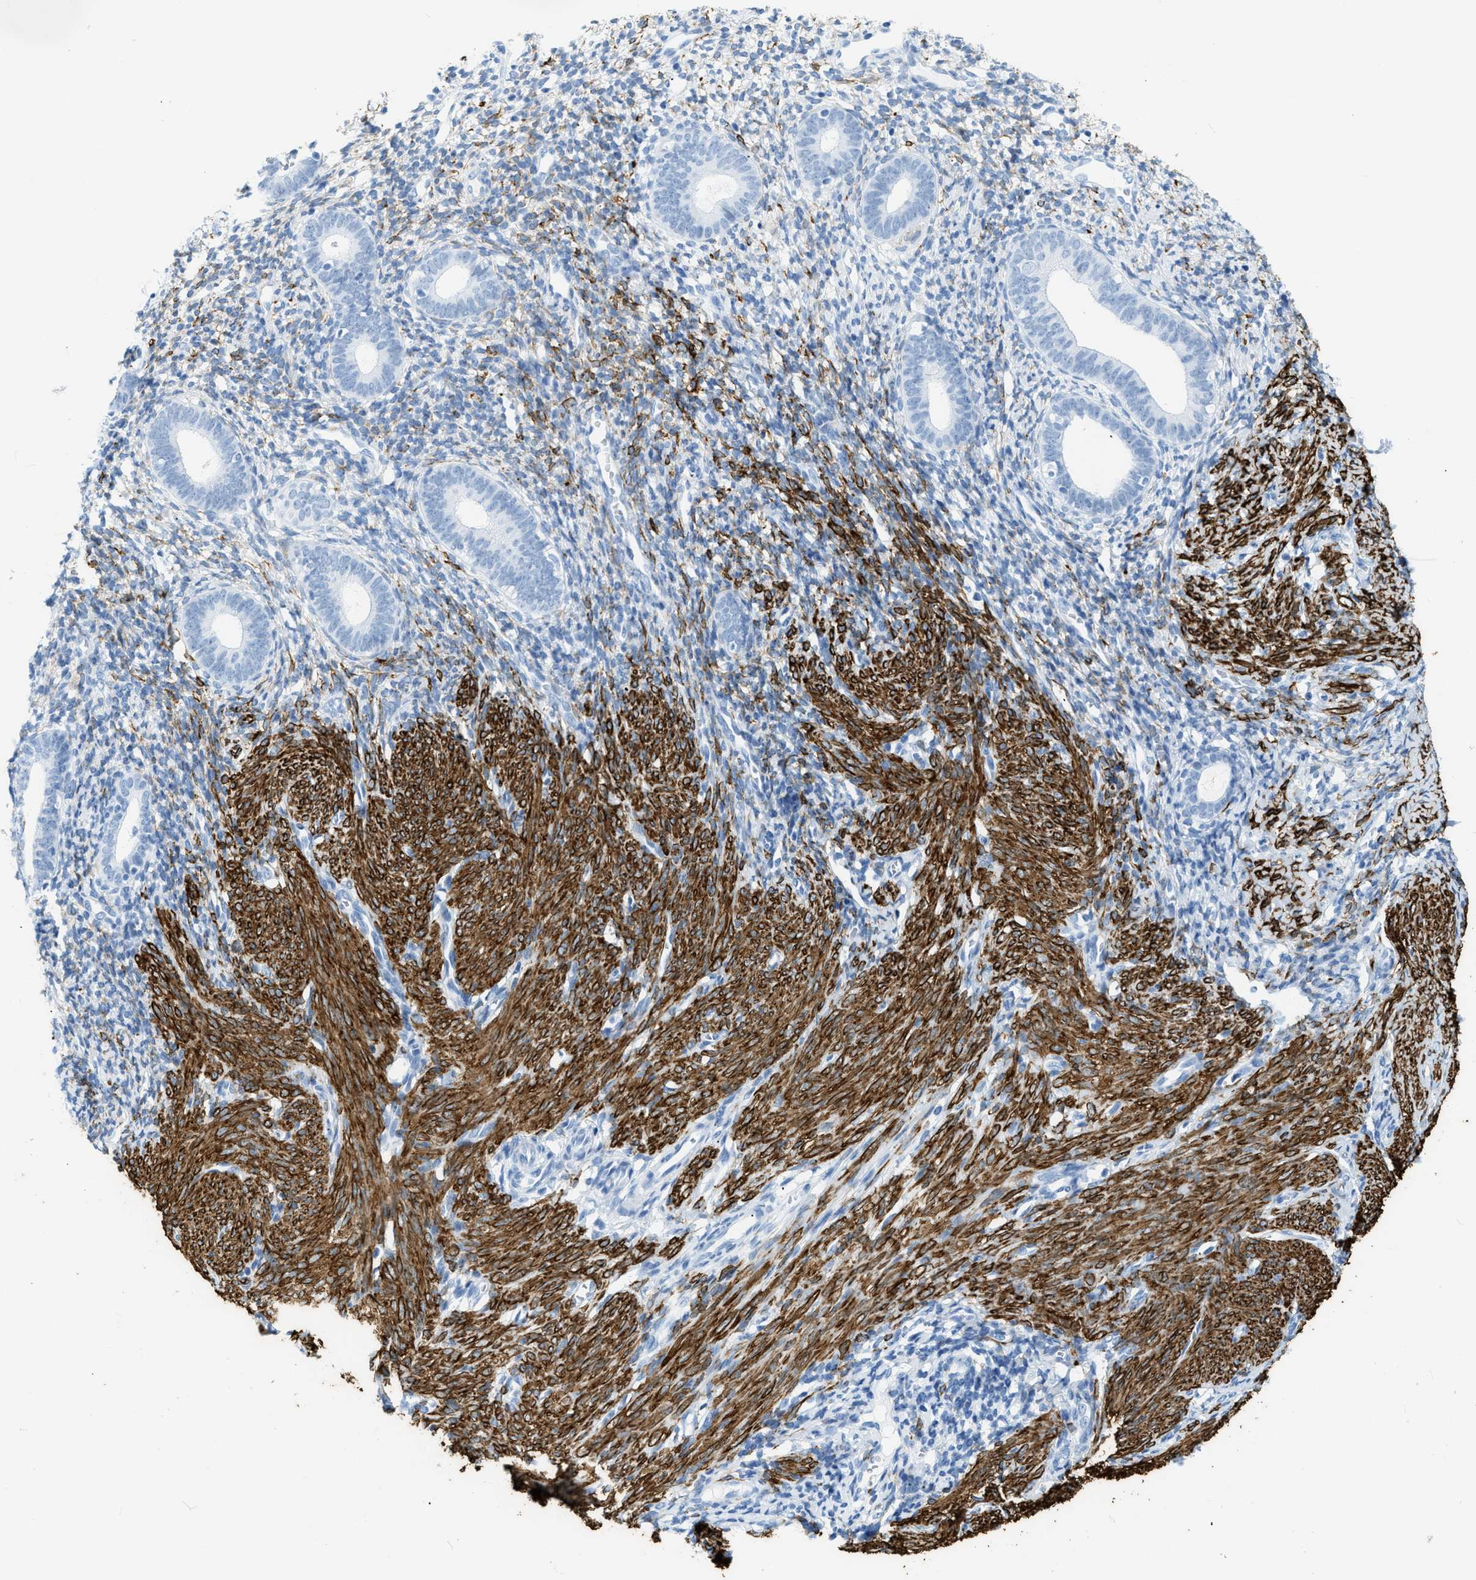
{"staining": {"intensity": "negative", "quantity": "none", "location": "none"}, "tissue": "endometrium", "cell_type": "Cells in endometrial stroma", "image_type": "normal", "snomed": [{"axis": "morphology", "description": "Normal tissue, NOS"}, {"axis": "morphology", "description": "Adenocarcinoma, NOS"}, {"axis": "topography", "description": "Endometrium"}], "caption": "A photomicrograph of endometrium stained for a protein exhibits no brown staining in cells in endometrial stroma.", "gene": "DES", "patient": {"sex": "female", "age": 57}}